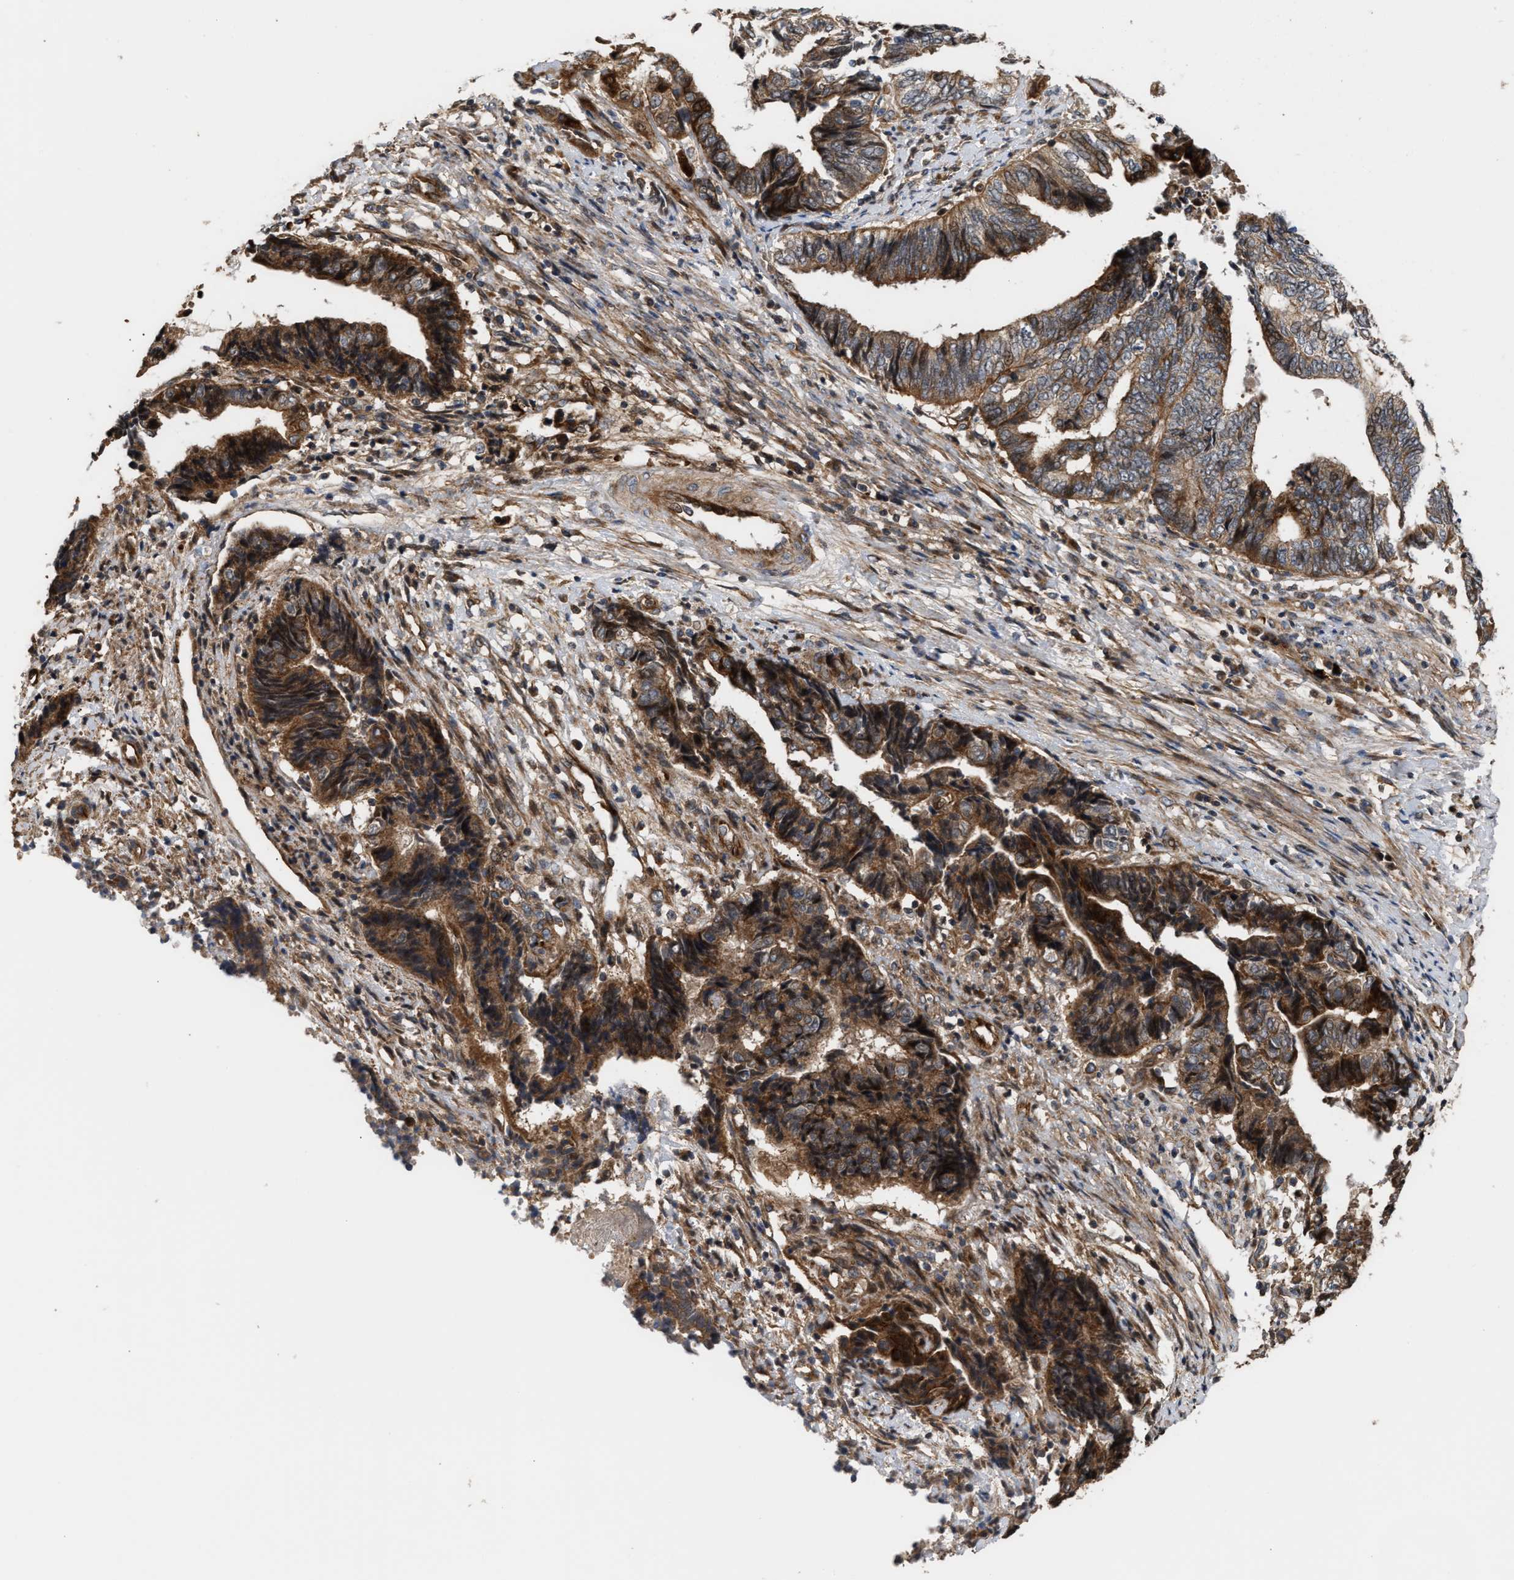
{"staining": {"intensity": "strong", "quantity": ">75%", "location": "cytoplasmic/membranous"}, "tissue": "endometrial cancer", "cell_type": "Tumor cells", "image_type": "cancer", "snomed": [{"axis": "morphology", "description": "Adenocarcinoma, NOS"}, {"axis": "topography", "description": "Uterus"}, {"axis": "topography", "description": "Endometrium"}], "caption": "Immunohistochemical staining of endometrial cancer (adenocarcinoma) reveals high levels of strong cytoplasmic/membranous protein positivity in about >75% of tumor cells.", "gene": "STAU1", "patient": {"sex": "female", "age": 70}}